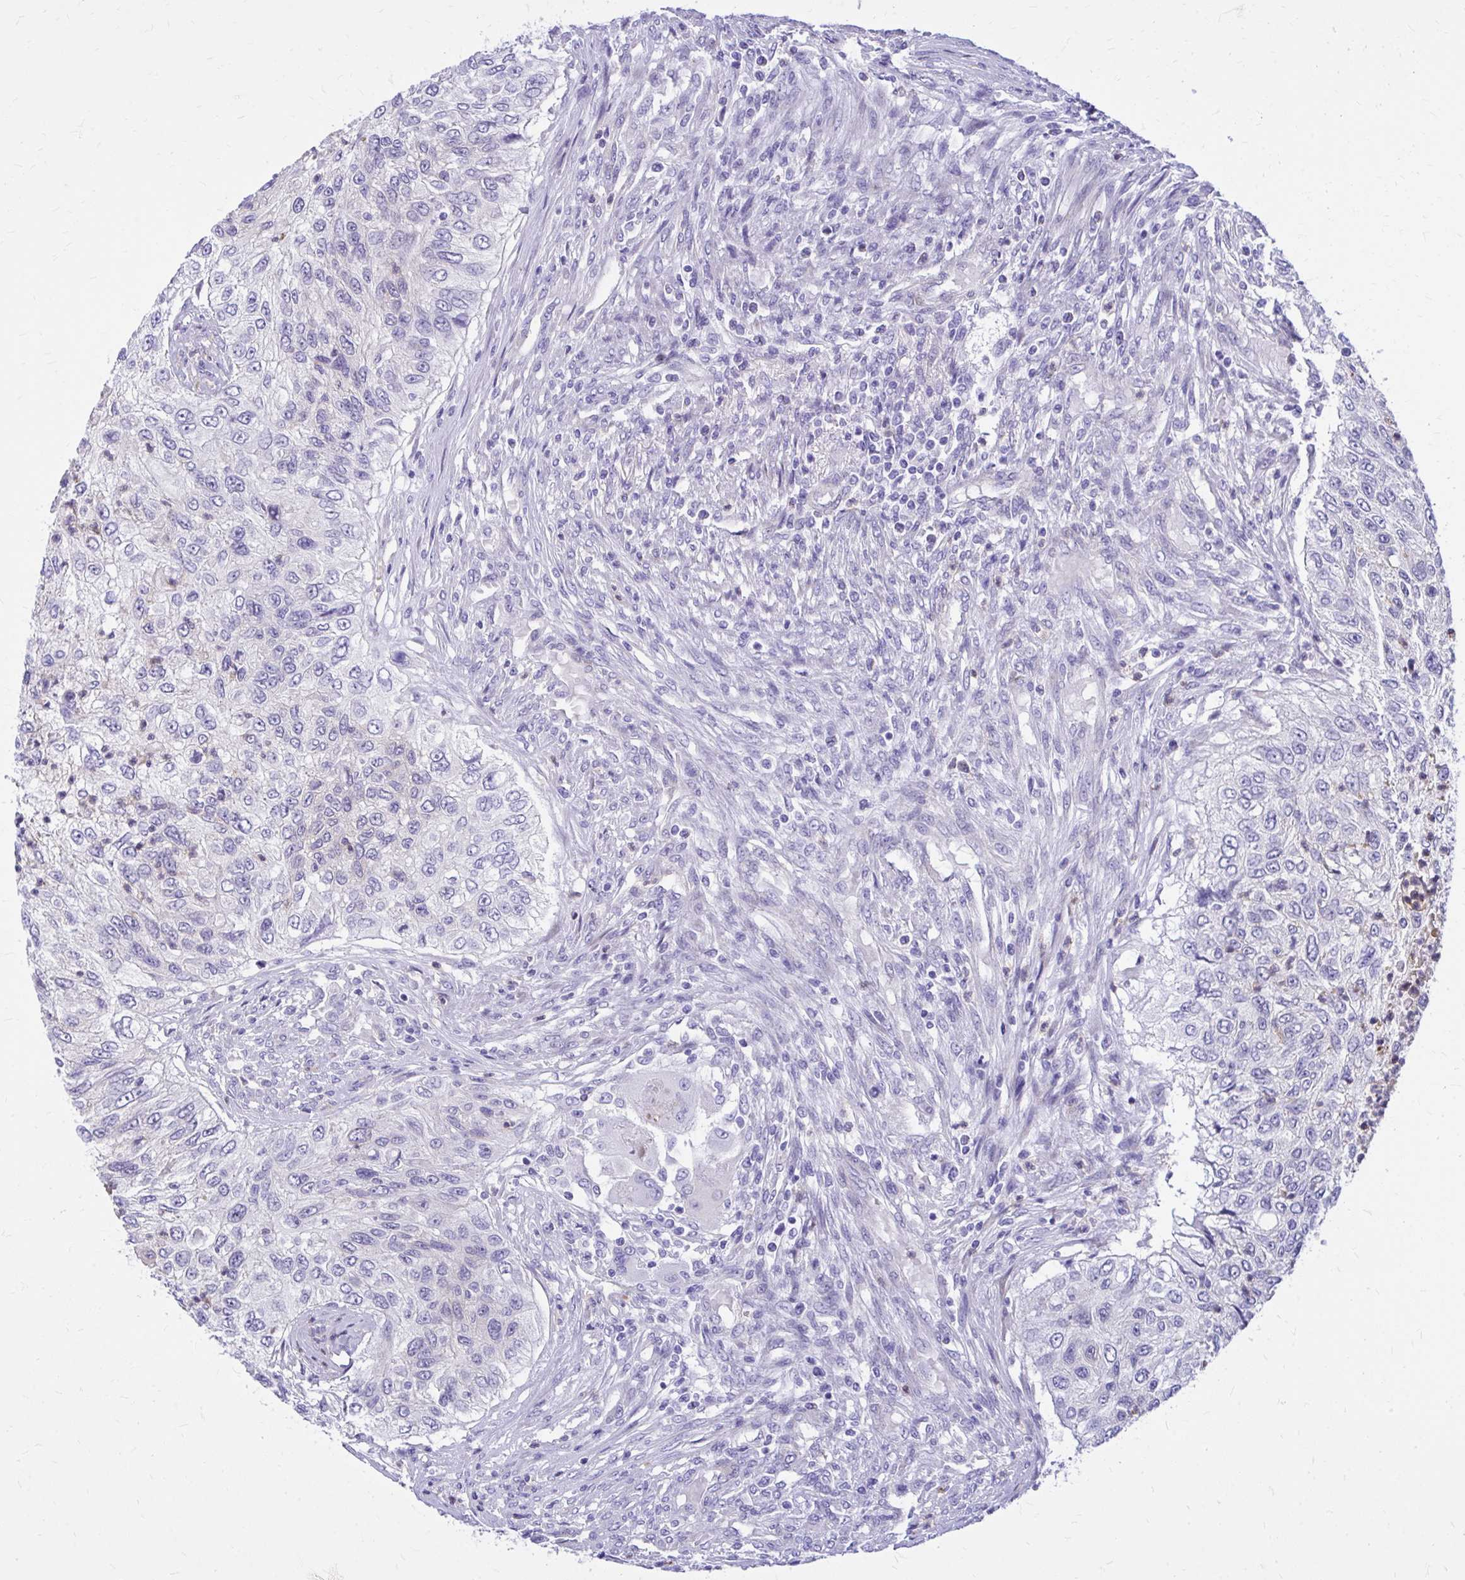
{"staining": {"intensity": "negative", "quantity": "none", "location": "none"}, "tissue": "urothelial cancer", "cell_type": "Tumor cells", "image_type": "cancer", "snomed": [{"axis": "morphology", "description": "Urothelial carcinoma, High grade"}, {"axis": "topography", "description": "Urinary bladder"}], "caption": "A high-resolution image shows IHC staining of urothelial cancer, which displays no significant staining in tumor cells.", "gene": "ADAMTSL1", "patient": {"sex": "female", "age": 60}}